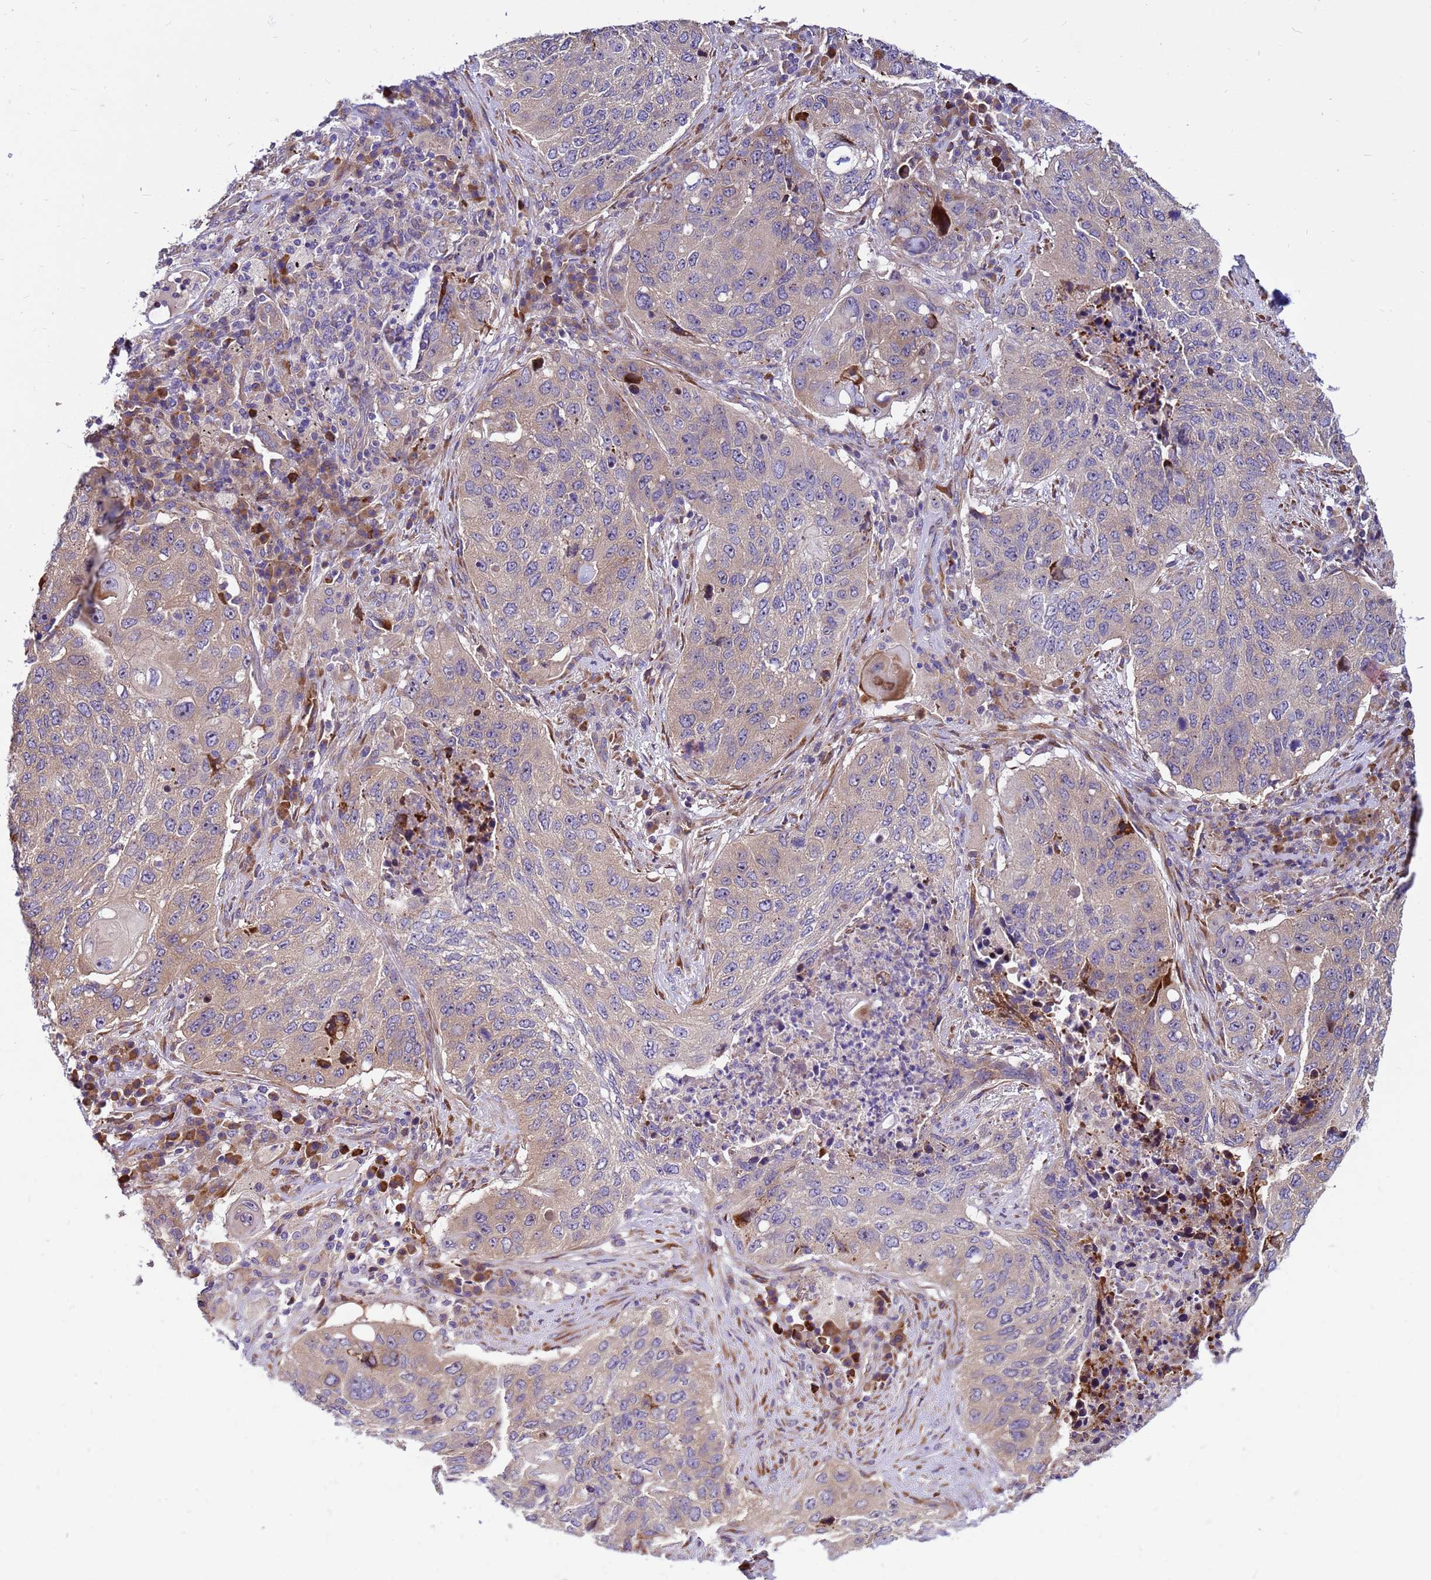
{"staining": {"intensity": "weak", "quantity": "<25%", "location": "cytoplasmic/membranous"}, "tissue": "lung cancer", "cell_type": "Tumor cells", "image_type": "cancer", "snomed": [{"axis": "morphology", "description": "Squamous cell carcinoma, NOS"}, {"axis": "topography", "description": "Lung"}], "caption": "DAB (3,3'-diaminobenzidine) immunohistochemical staining of human lung squamous cell carcinoma exhibits no significant staining in tumor cells. The staining was performed using DAB to visualize the protein expression in brown, while the nuclei were stained in blue with hematoxylin (Magnification: 20x).", "gene": "ZNF669", "patient": {"sex": "female", "age": 63}}